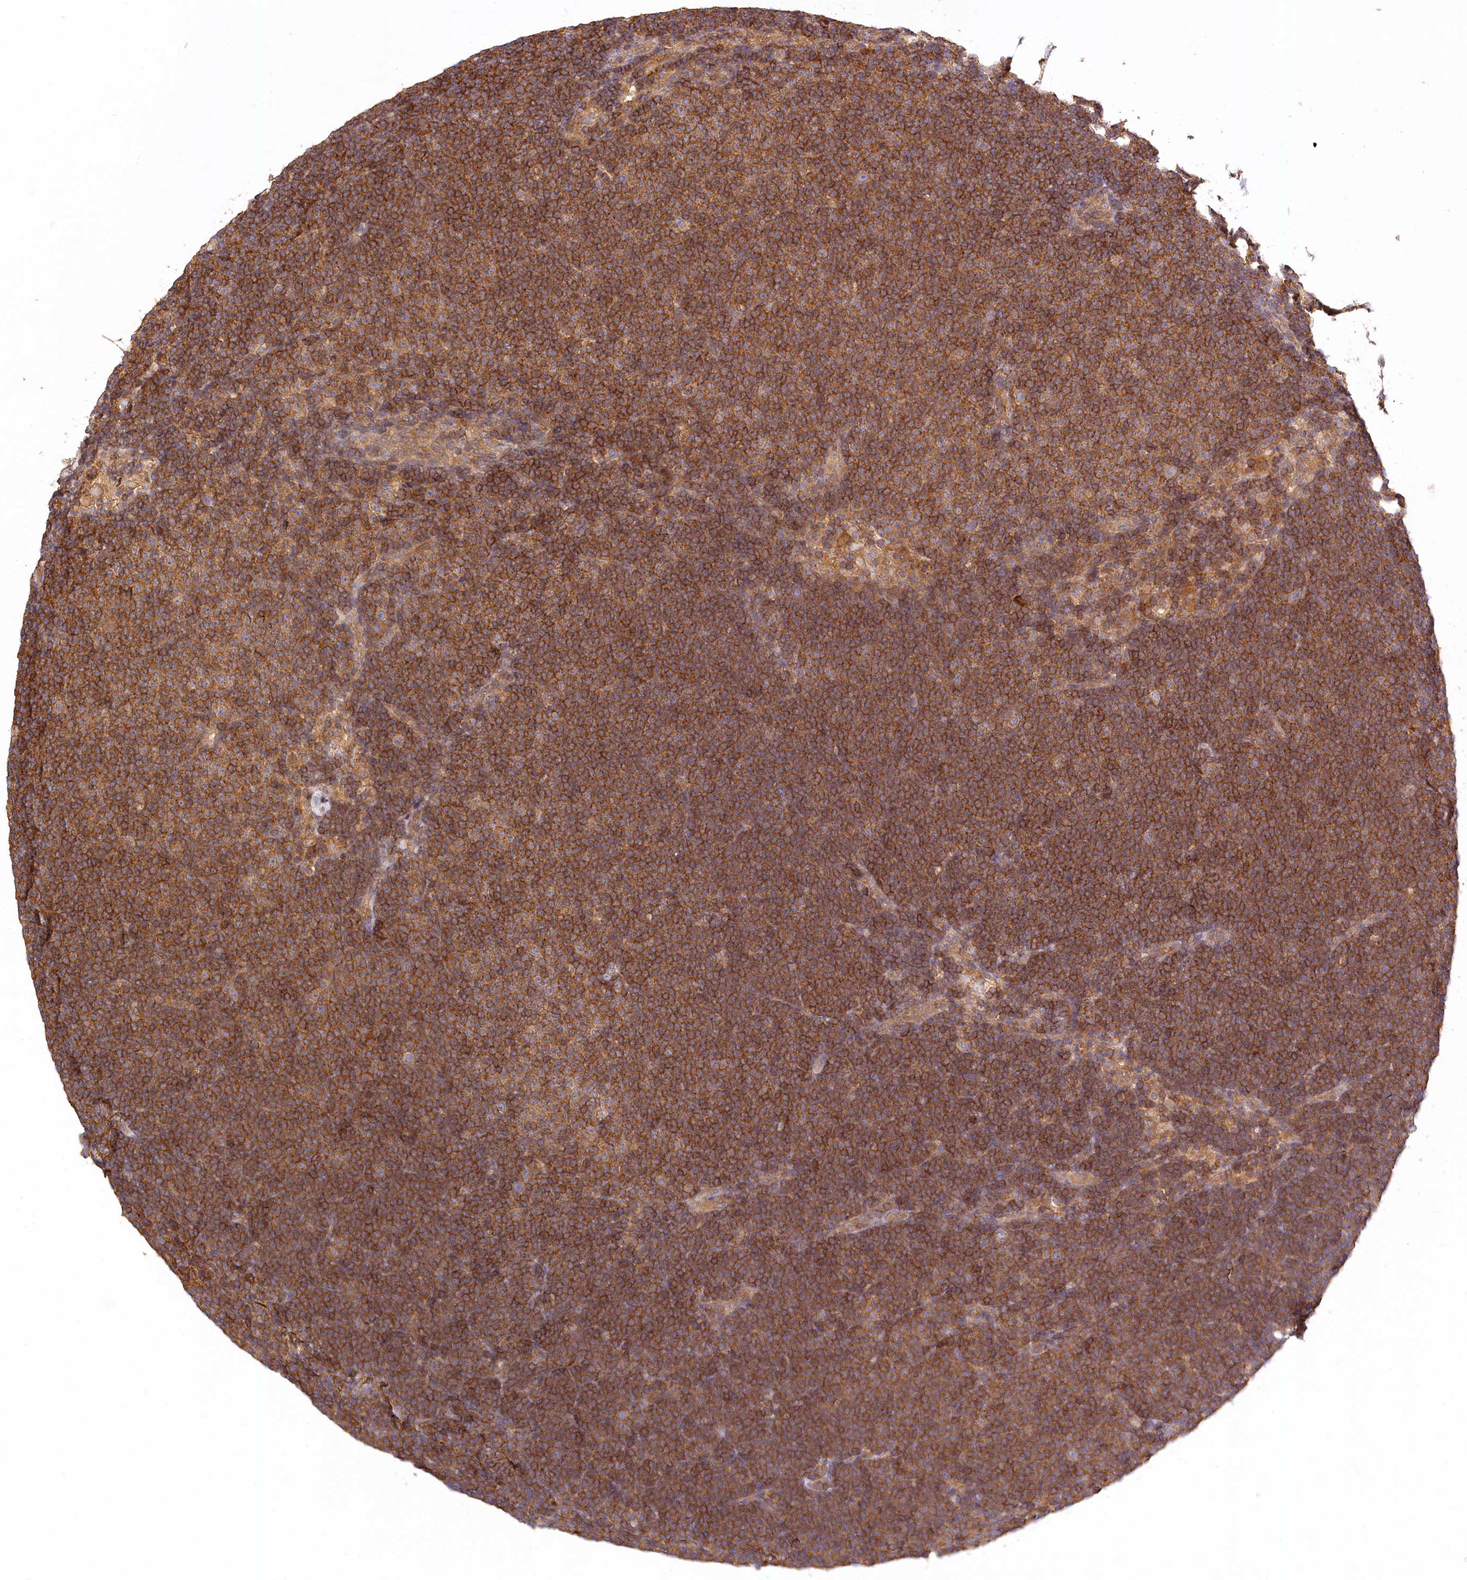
{"staining": {"intensity": "strong", "quantity": ">75%", "location": "cytoplasmic/membranous"}, "tissue": "lymphoma", "cell_type": "Tumor cells", "image_type": "cancer", "snomed": [{"axis": "morphology", "description": "Malignant lymphoma, non-Hodgkin's type, Low grade"}, {"axis": "topography", "description": "Lymph node"}], "caption": "Immunohistochemistry (IHC) histopathology image of neoplastic tissue: human malignant lymphoma, non-Hodgkin's type (low-grade) stained using immunohistochemistry demonstrates high levels of strong protein expression localized specifically in the cytoplasmic/membranous of tumor cells, appearing as a cytoplasmic/membranous brown color.", "gene": "LSS", "patient": {"sex": "female", "age": 53}}